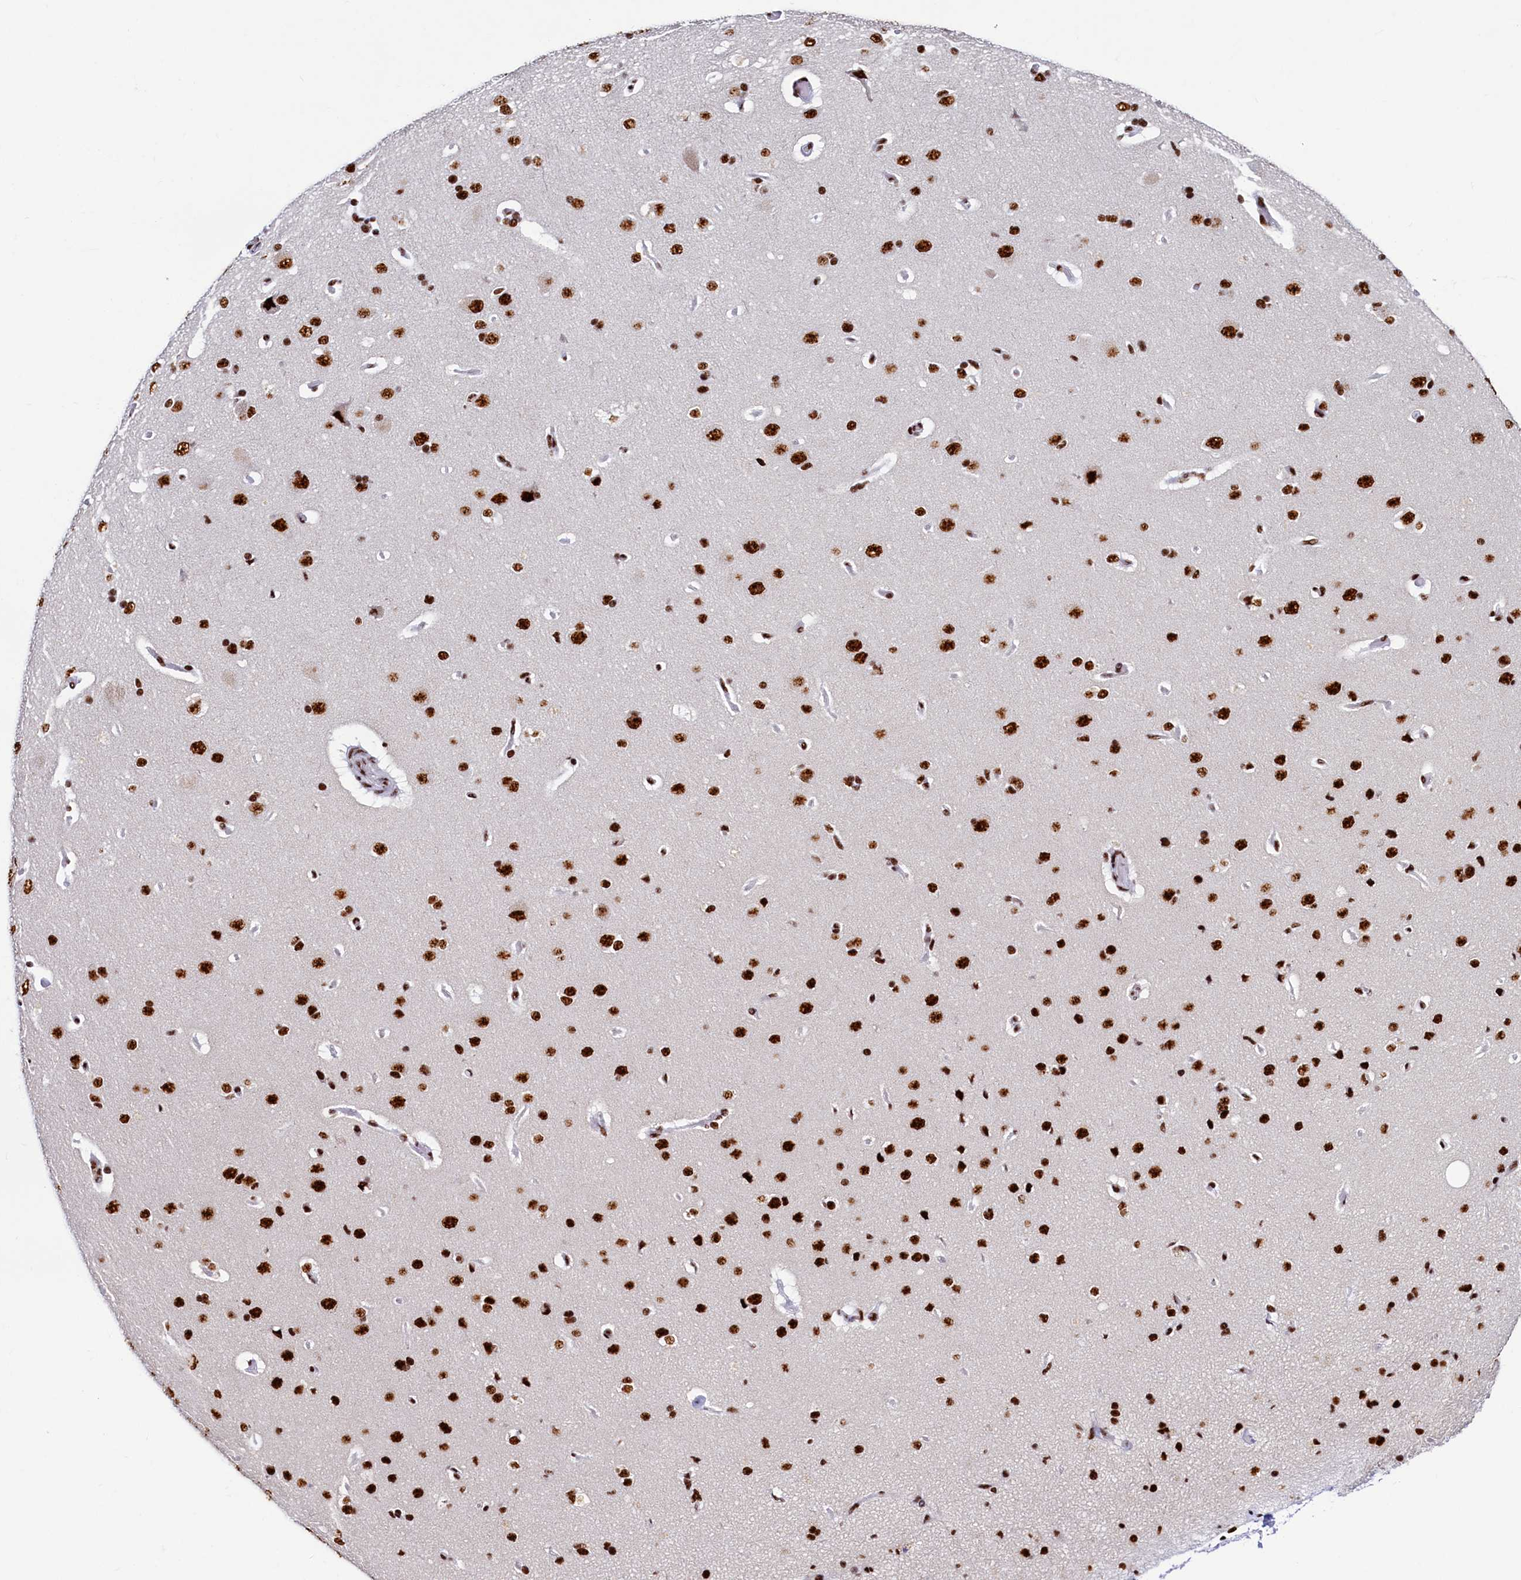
{"staining": {"intensity": "moderate", "quantity": ">75%", "location": "nuclear"}, "tissue": "cerebral cortex", "cell_type": "Endothelial cells", "image_type": "normal", "snomed": [{"axis": "morphology", "description": "Normal tissue, NOS"}, {"axis": "topography", "description": "Cerebral cortex"}], "caption": "A high-resolution image shows immunohistochemistry staining of normal cerebral cortex, which demonstrates moderate nuclear staining in approximately >75% of endothelial cells.", "gene": "SRRM2", "patient": {"sex": "male", "age": 62}}